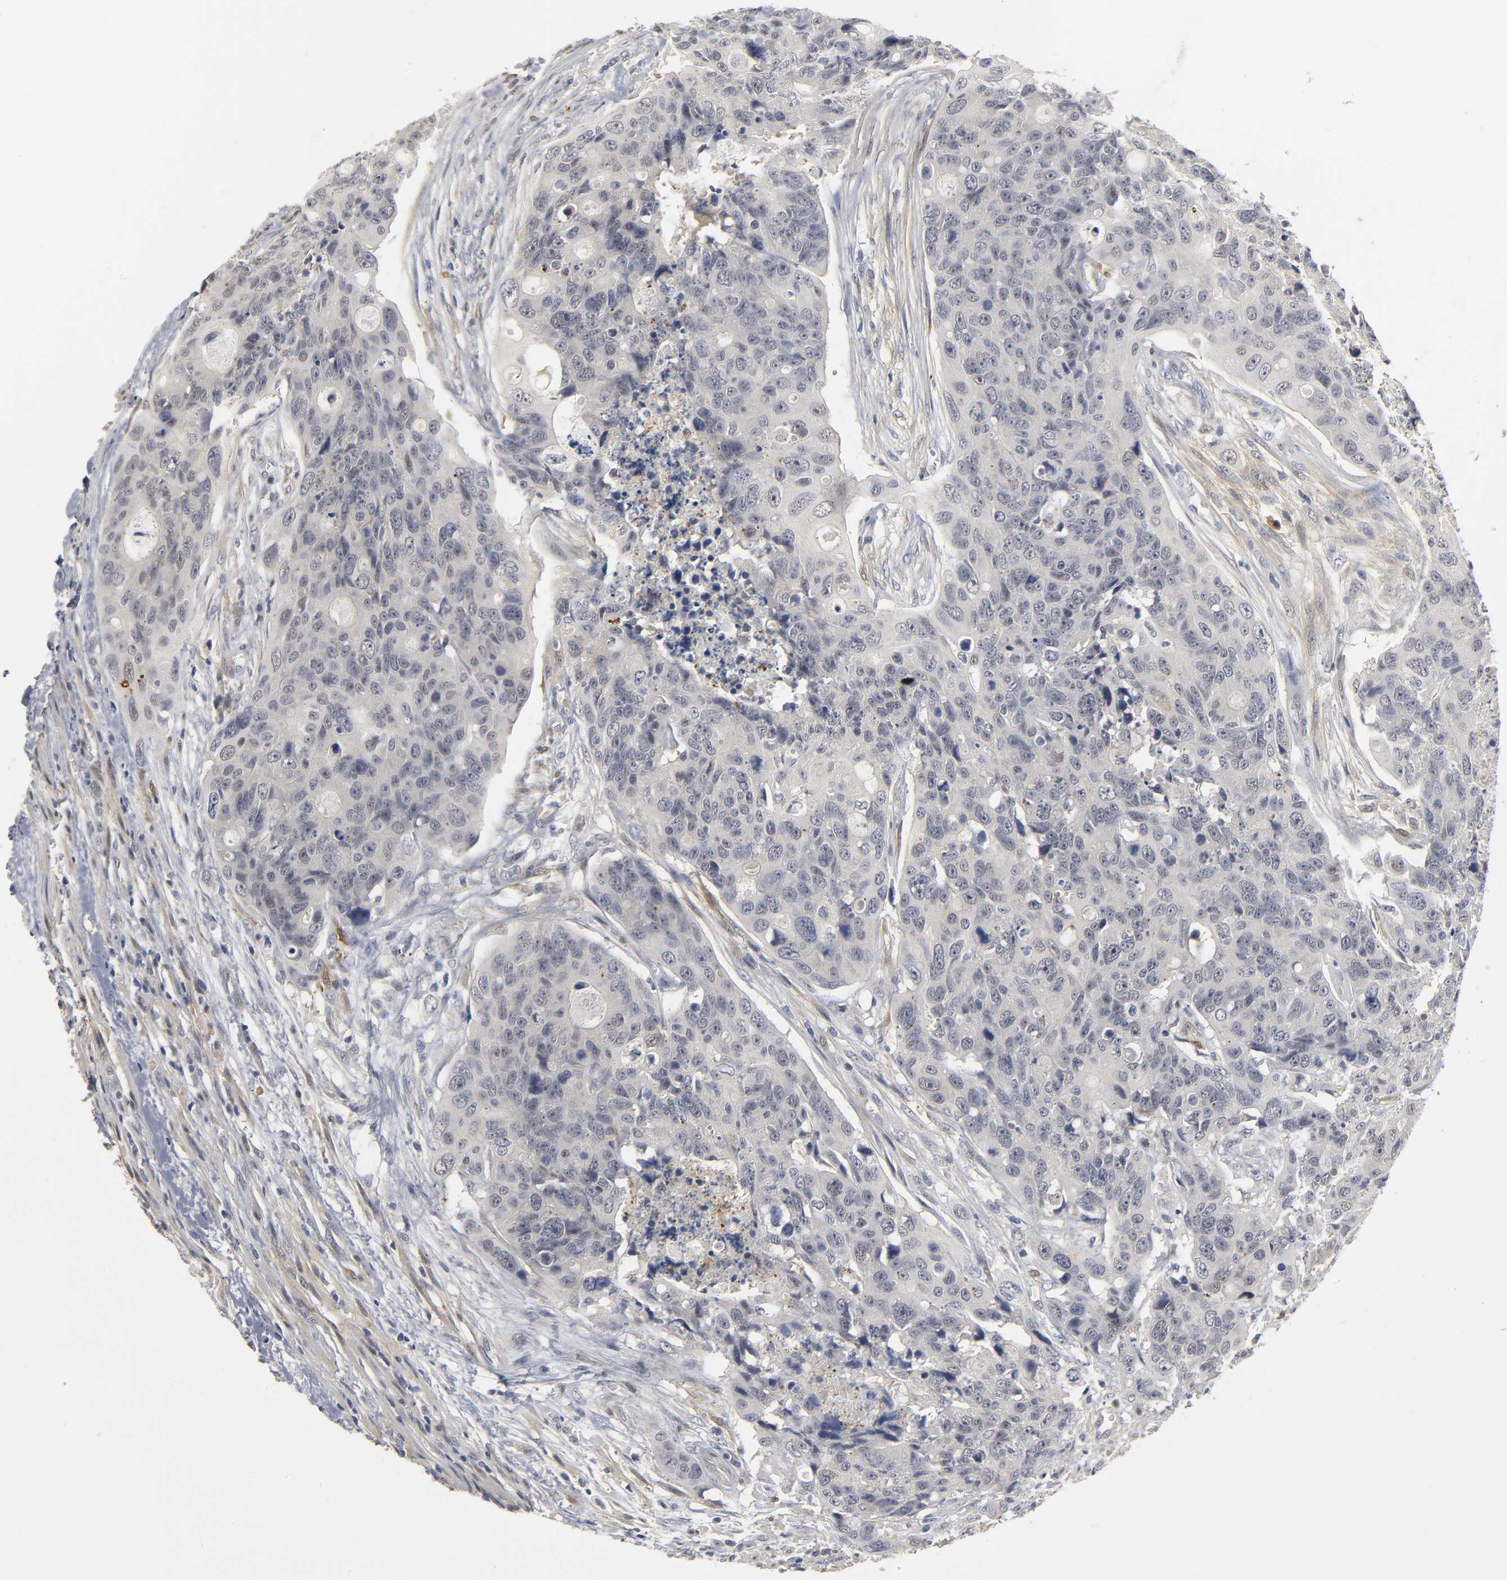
{"staining": {"intensity": "negative", "quantity": "none", "location": "none"}, "tissue": "colorectal cancer", "cell_type": "Tumor cells", "image_type": "cancer", "snomed": [{"axis": "morphology", "description": "Adenocarcinoma, NOS"}, {"axis": "topography", "description": "Colon"}], "caption": "Immunohistochemistry (IHC) histopathology image of human colorectal adenocarcinoma stained for a protein (brown), which demonstrates no positivity in tumor cells.", "gene": "PDLIM3", "patient": {"sex": "female", "age": 57}}